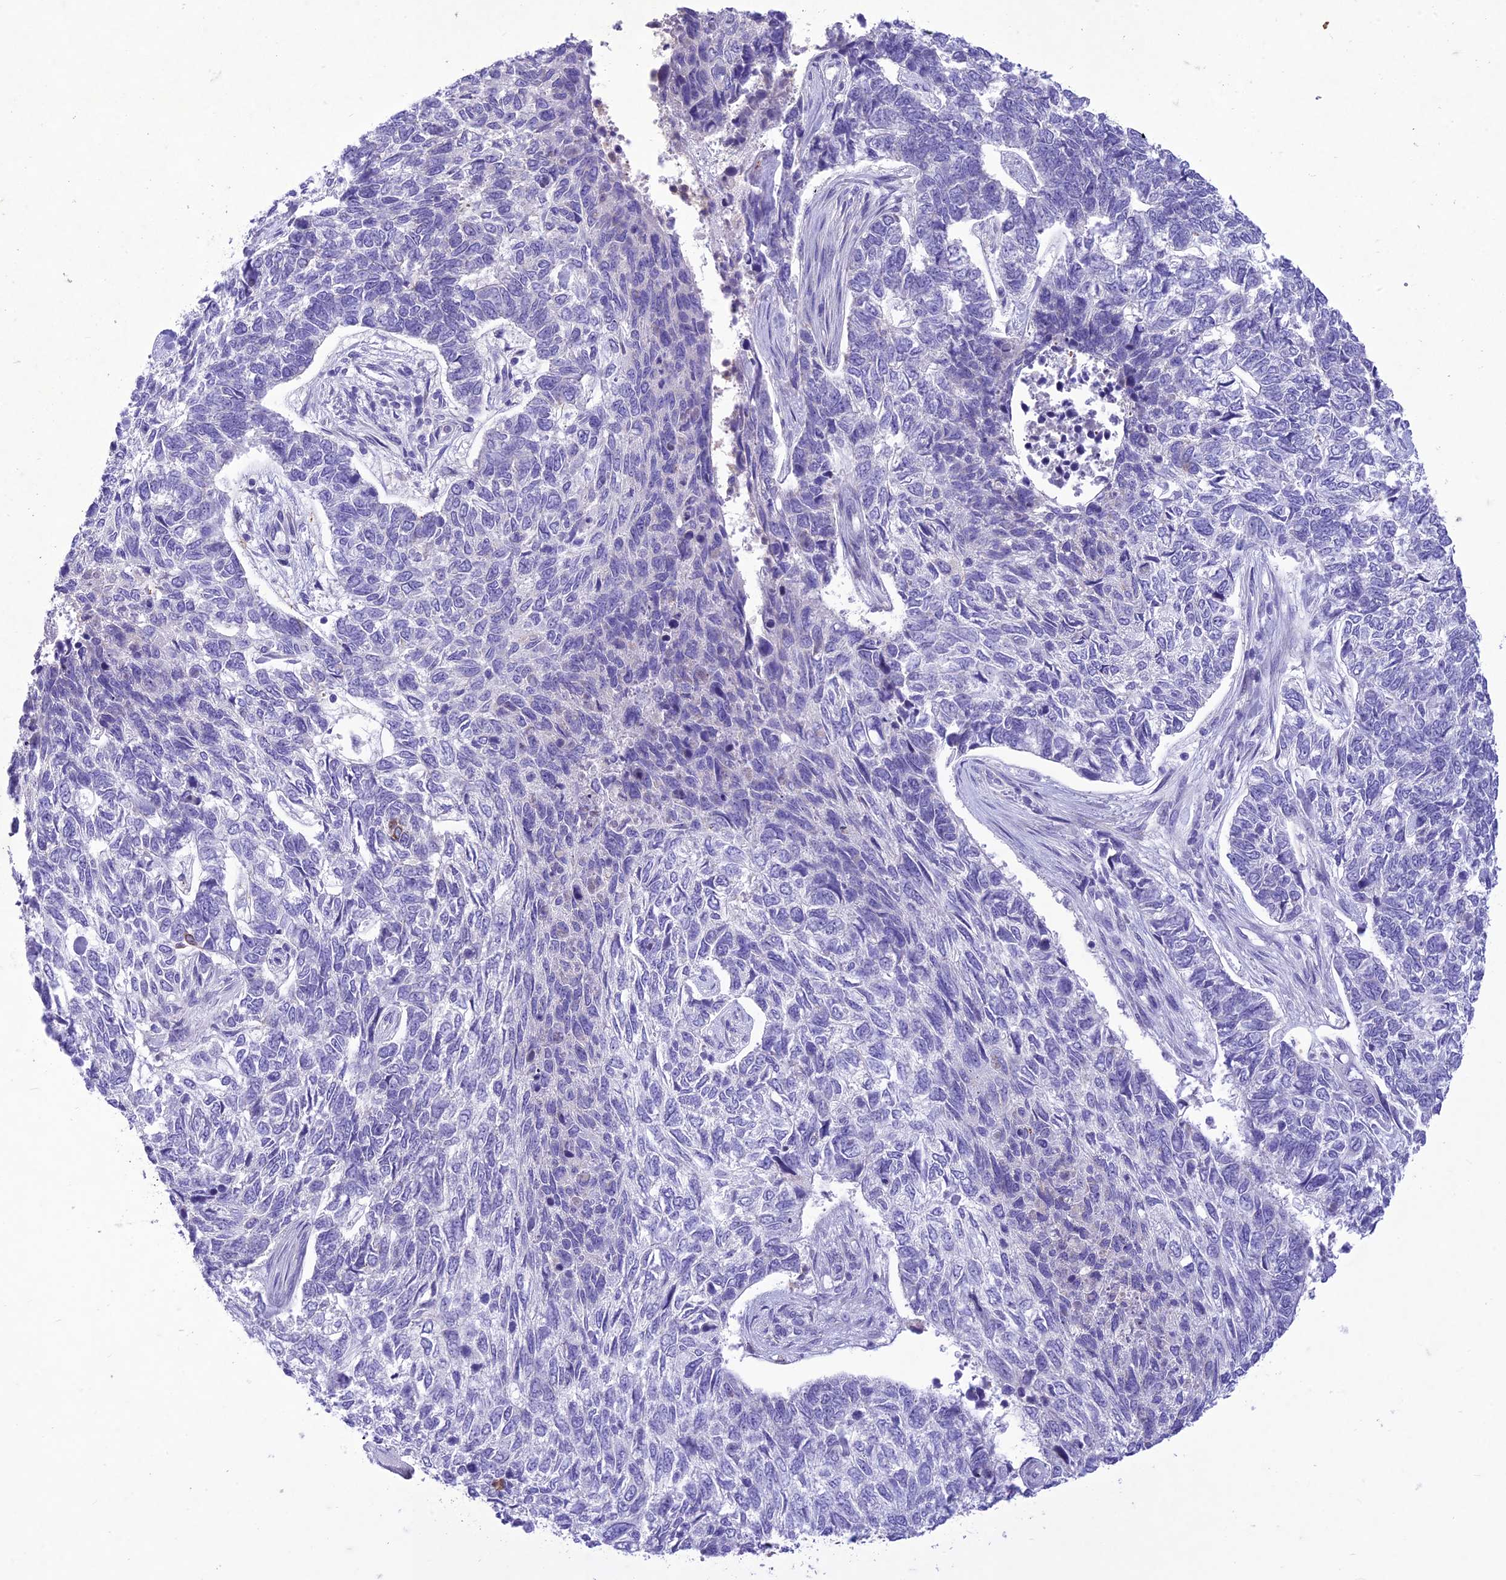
{"staining": {"intensity": "negative", "quantity": "none", "location": "none"}, "tissue": "skin cancer", "cell_type": "Tumor cells", "image_type": "cancer", "snomed": [{"axis": "morphology", "description": "Basal cell carcinoma"}, {"axis": "topography", "description": "Skin"}], "caption": "Immunohistochemistry (IHC) of basal cell carcinoma (skin) reveals no expression in tumor cells.", "gene": "SLC13A5", "patient": {"sex": "female", "age": 65}}